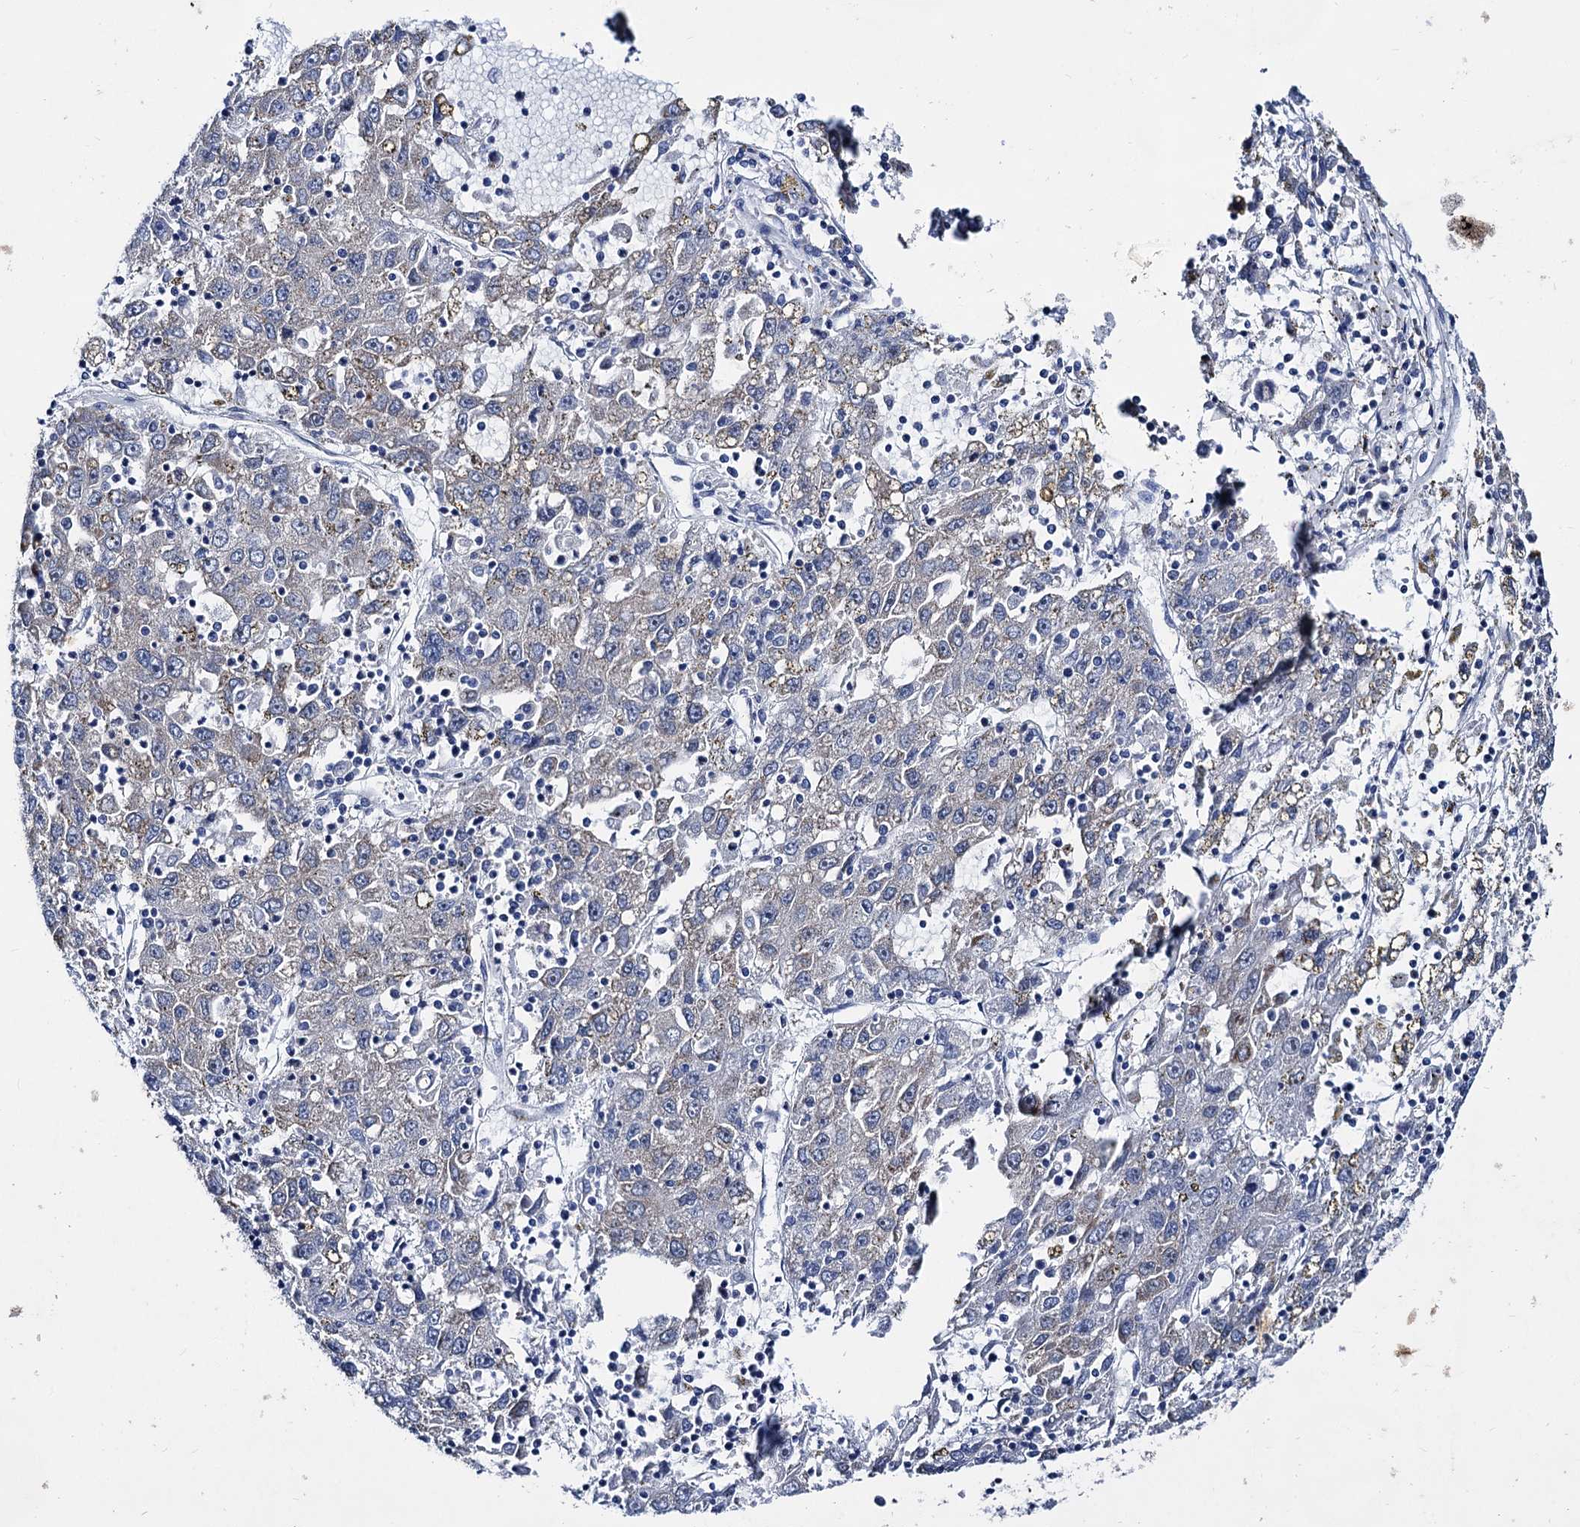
{"staining": {"intensity": "negative", "quantity": "none", "location": "none"}, "tissue": "liver cancer", "cell_type": "Tumor cells", "image_type": "cancer", "snomed": [{"axis": "morphology", "description": "Carcinoma, Hepatocellular, NOS"}, {"axis": "topography", "description": "Liver"}], "caption": "The histopathology image demonstrates no staining of tumor cells in liver cancer (hepatocellular carcinoma).", "gene": "CAPRIN2", "patient": {"sex": "male", "age": 49}}